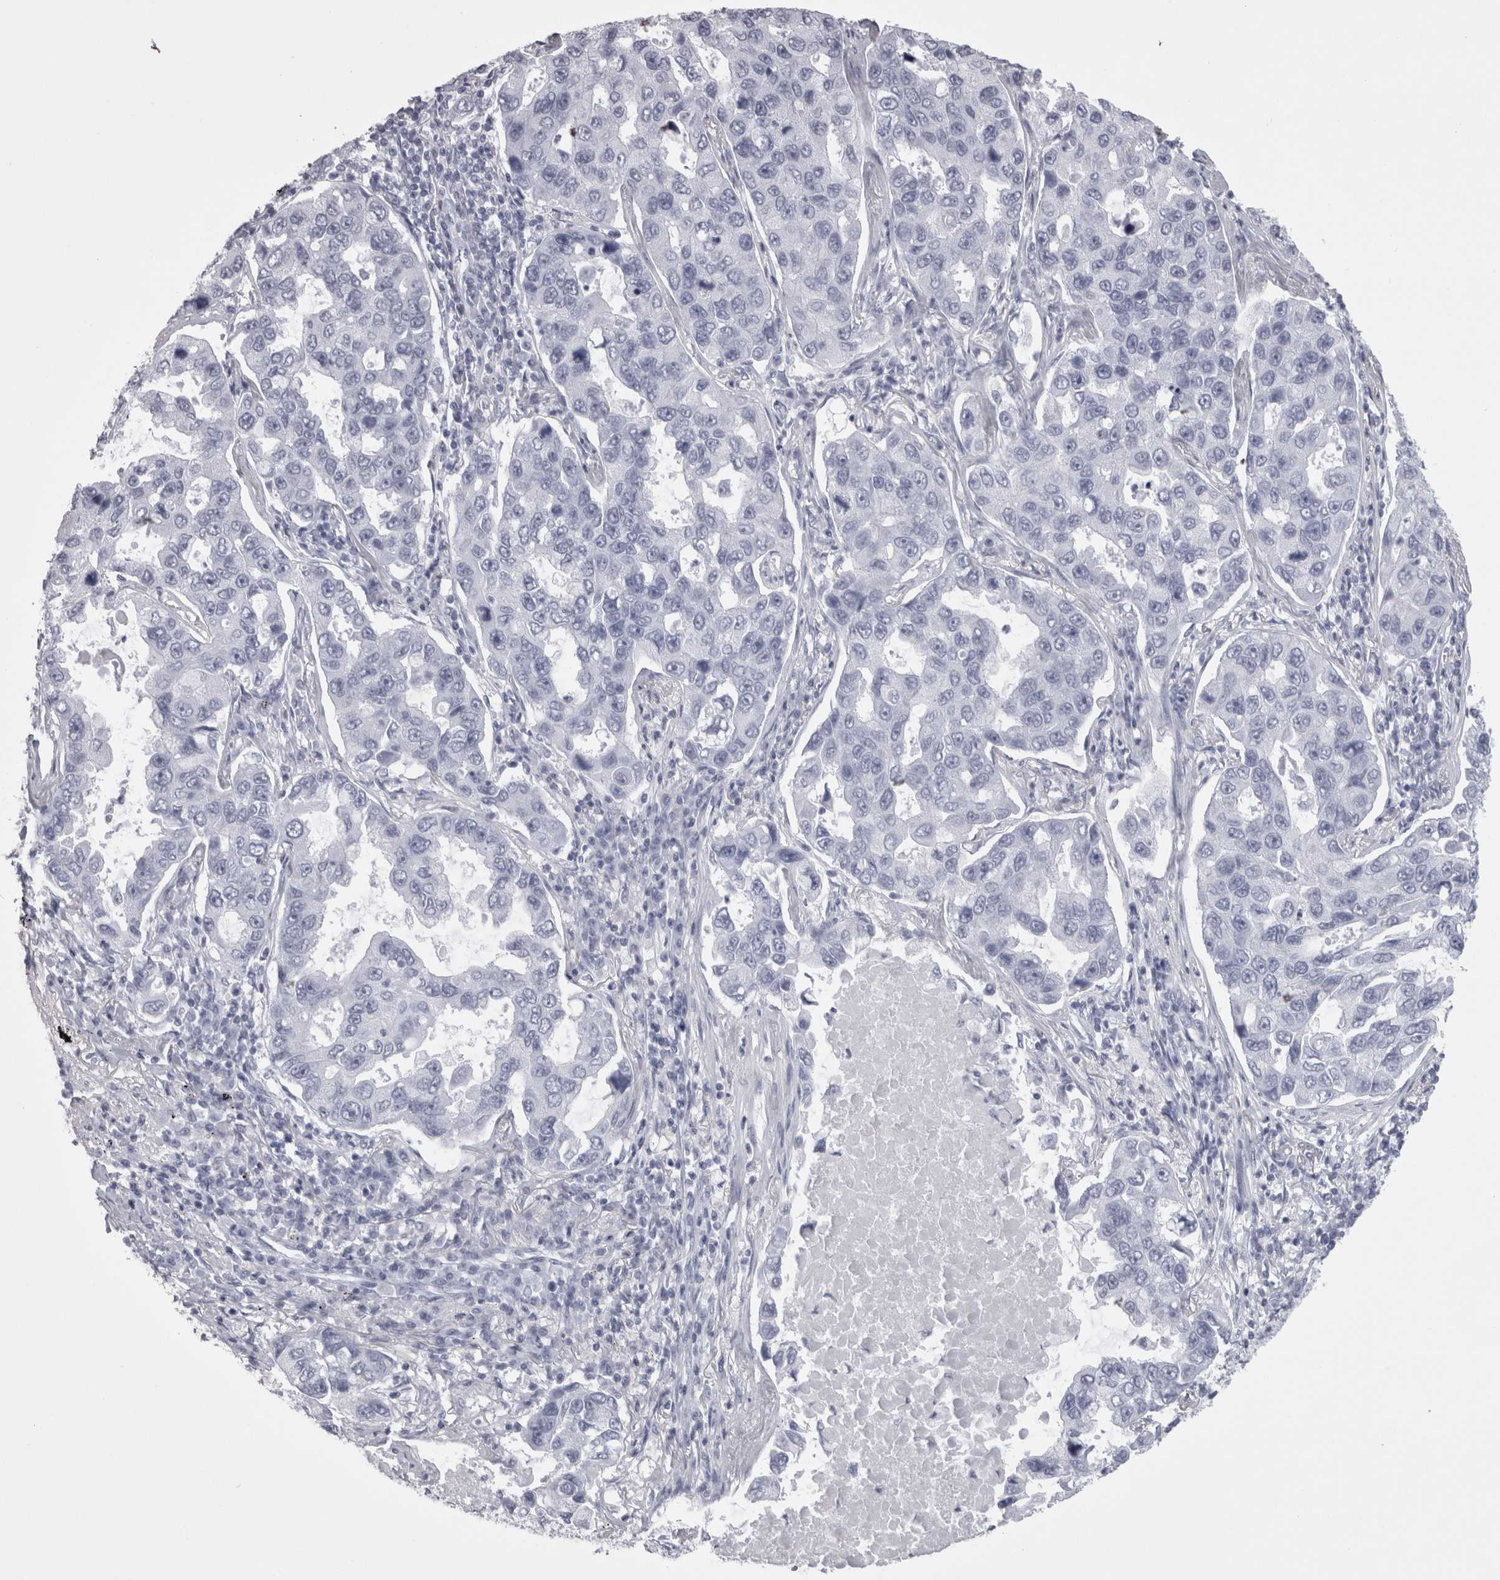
{"staining": {"intensity": "negative", "quantity": "none", "location": "none"}, "tissue": "lung cancer", "cell_type": "Tumor cells", "image_type": "cancer", "snomed": [{"axis": "morphology", "description": "Adenocarcinoma, NOS"}, {"axis": "topography", "description": "Lung"}], "caption": "Lung cancer (adenocarcinoma) was stained to show a protein in brown. There is no significant staining in tumor cells.", "gene": "SKAP1", "patient": {"sex": "male", "age": 64}}